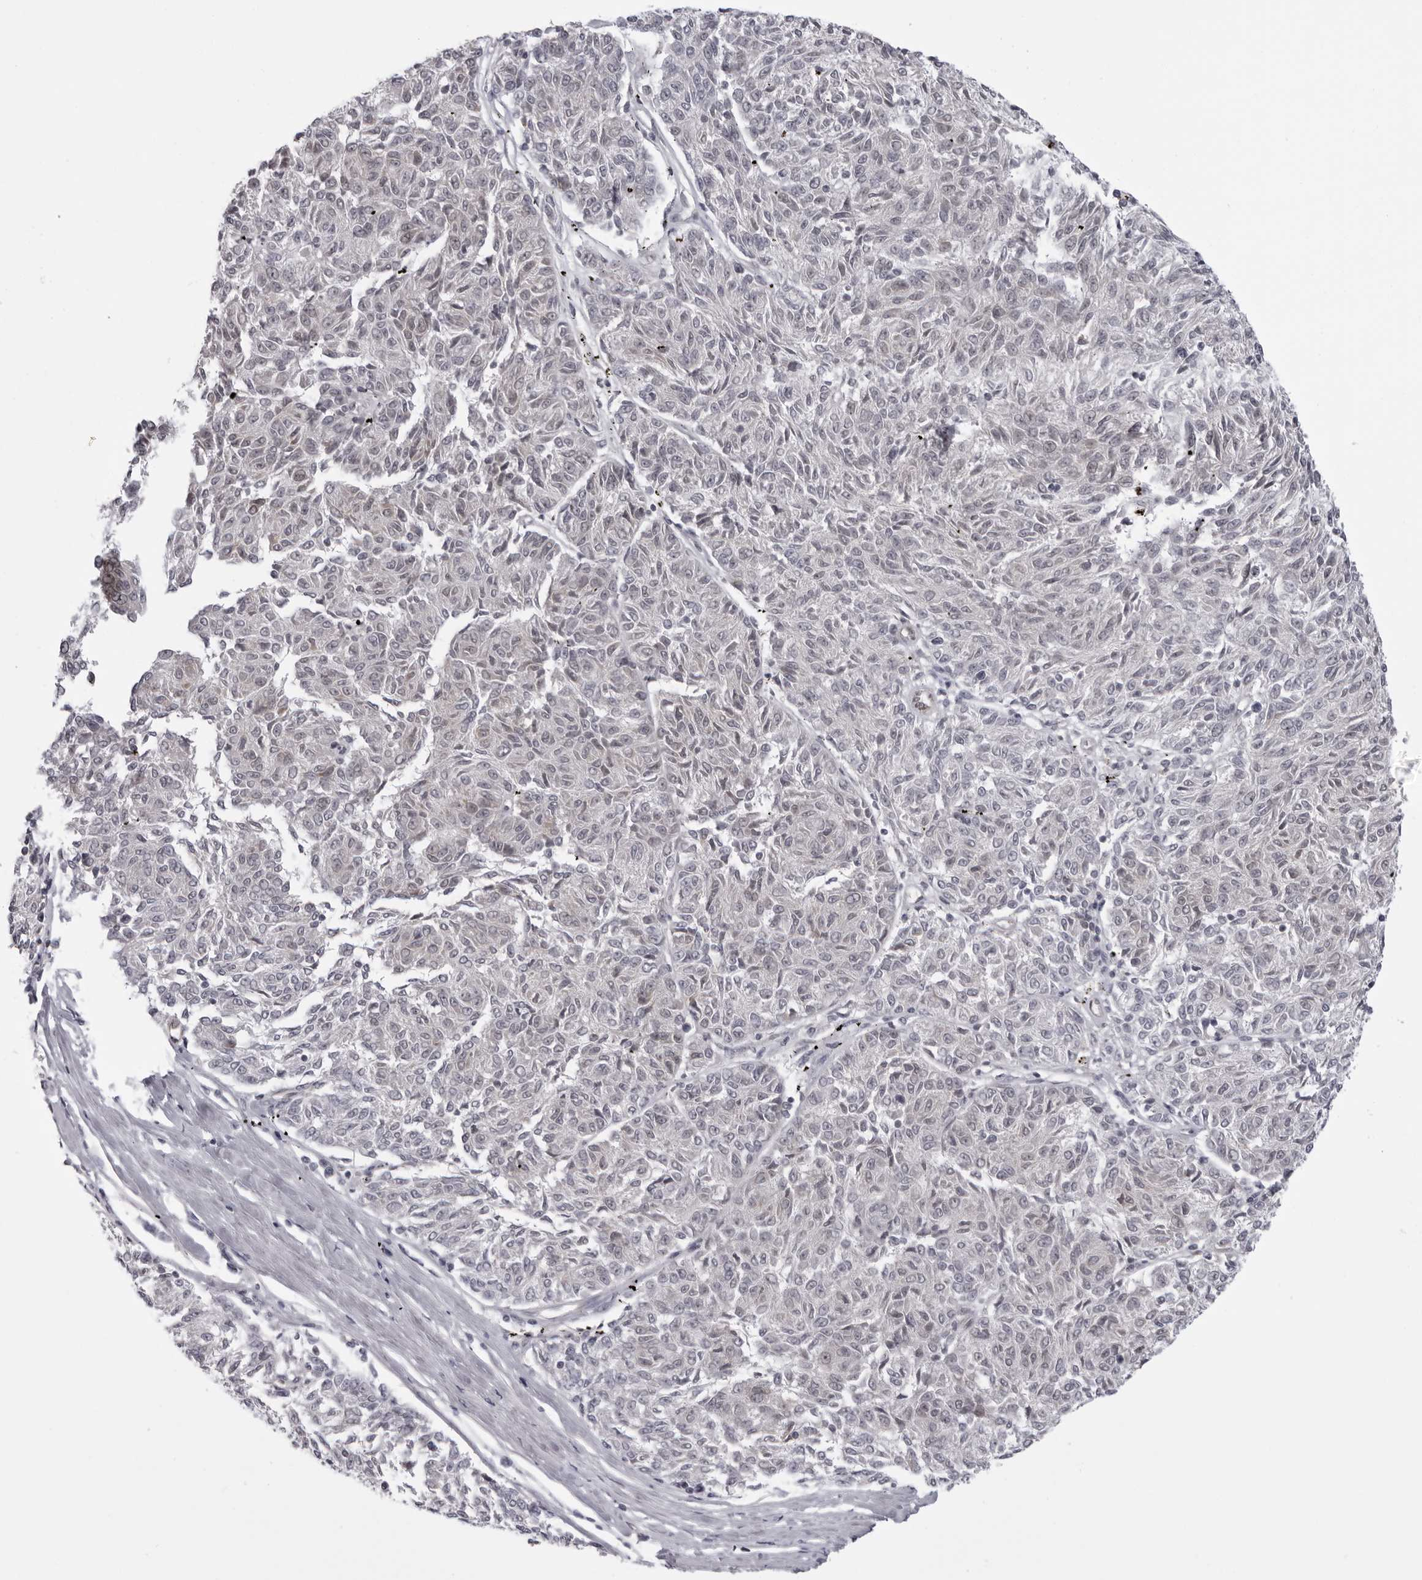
{"staining": {"intensity": "negative", "quantity": "none", "location": "none"}, "tissue": "melanoma", "cell_type": "Tumor cells", "image_type": "cancer", "snomed": [{"axis": "morphology", "description": "Malignant melanoma, NOS"}, {"axis": "topography", "description": "Skin"}], "caption": "A high-resolution image shows IHC staining of malignant melanoma, which reveals no significant staining in tumor cells. Brightfield microscopy of IHC stained with DAB (3,3'-diaminobenzidine) (brown) and hematoxylin (blue), captured at high magnification.", "gene": "MAPK12", "patient": {"sex": "female", "age": 72}}